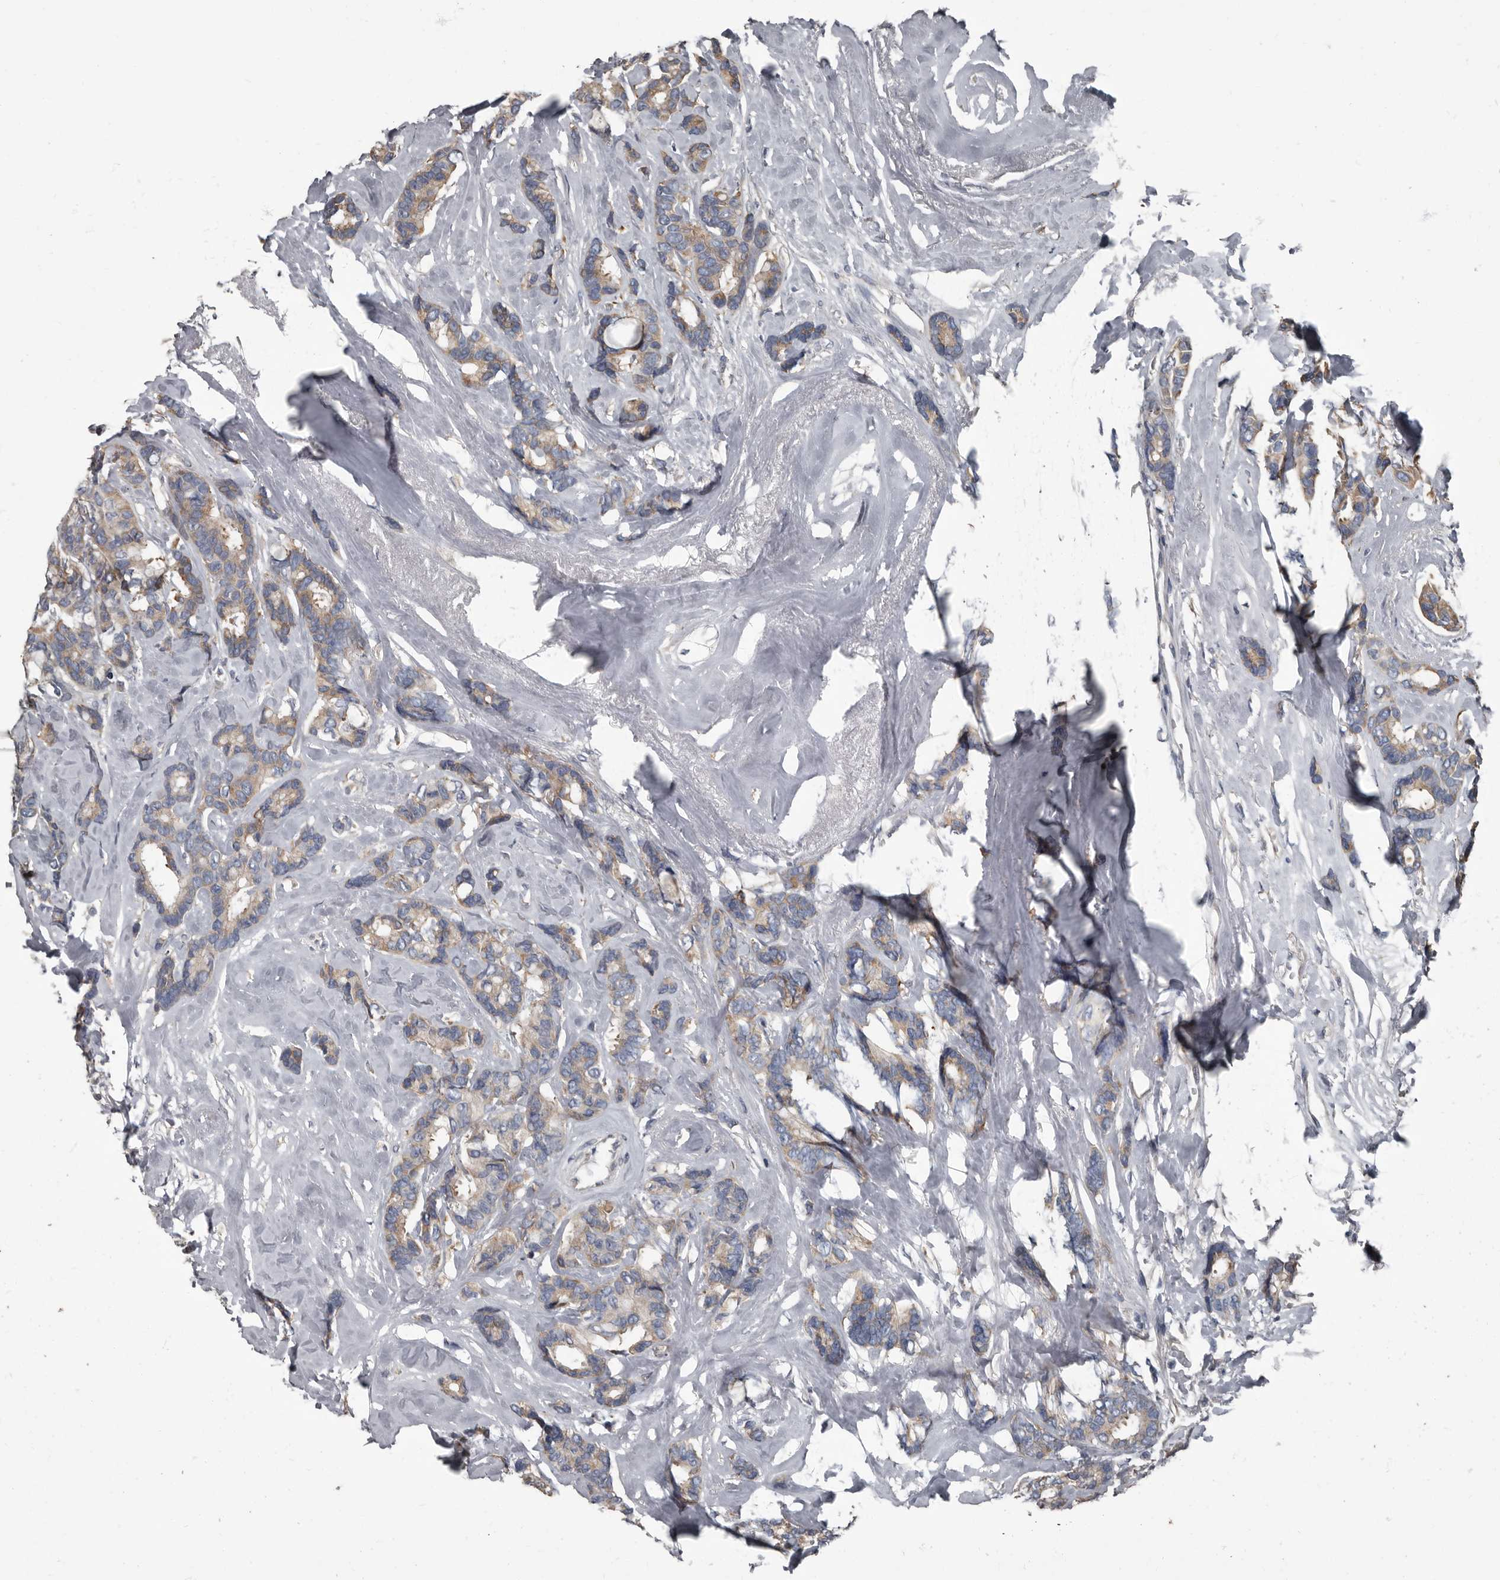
{"staining": {"intensity": "moderate", "quantity": "25%-75%", "location": "cytoplasmic/membranous"}, "tissue": "breast cancer", "cell_type": "Tumor cells", "image_type": "cancer", "snomed": [{"axis": "morphology", "description": "Duct carcinoma"}, {"axis": "topography", "description": "Breast"}], "caption": "Breast invasive ductal carcinoma stained with immunohistochemistry (IHC) reveals moderate cytoplasmic/membranous expression in about 25%-75% of tumor cells.", "gene": "TPD52L1", "patient": {"sex": "female", "age": 87}}